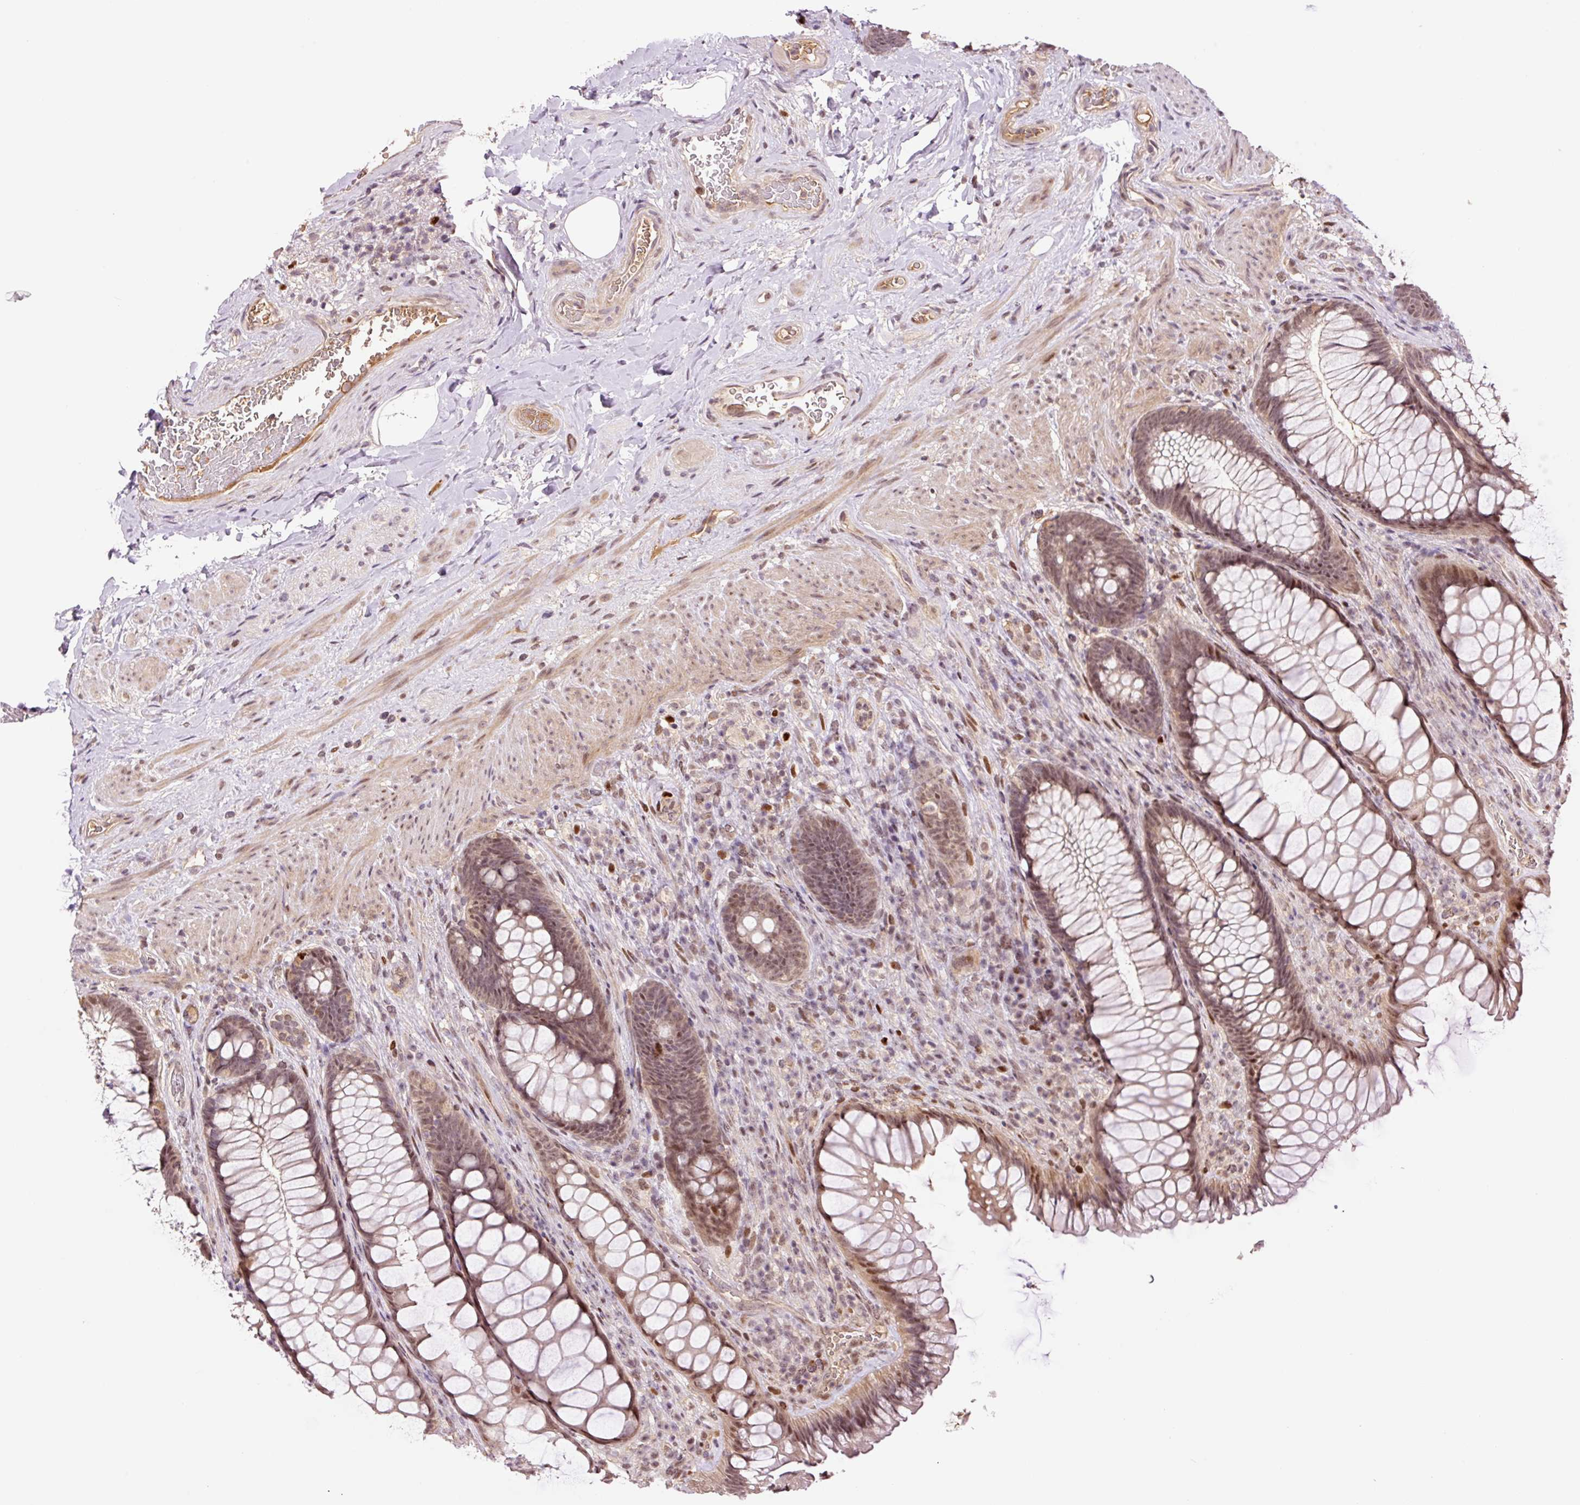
{"staining": {"intensity": "weak", "quantity": ">75%", "location": "cytoplasmic/membranous,nuclear"}, "tissue": "rectum", "cell_type": "Glandular cells", "image_type": "normal", "snomed": [{"axis": "morphology", "description": "Normal tissue, NOS"}, {"axis": "topography", "description": "Rectum"}], "caption": "A high-resolution photomicrograph shows immunohistochemistry staining of normal rectum, which demonstrates weak cytoplasmic/membranous,nuclear positivity in approximately >75% of glandular cells.", "gene": "DPPA4", "patient": {"sex": "male", "age": 53}}